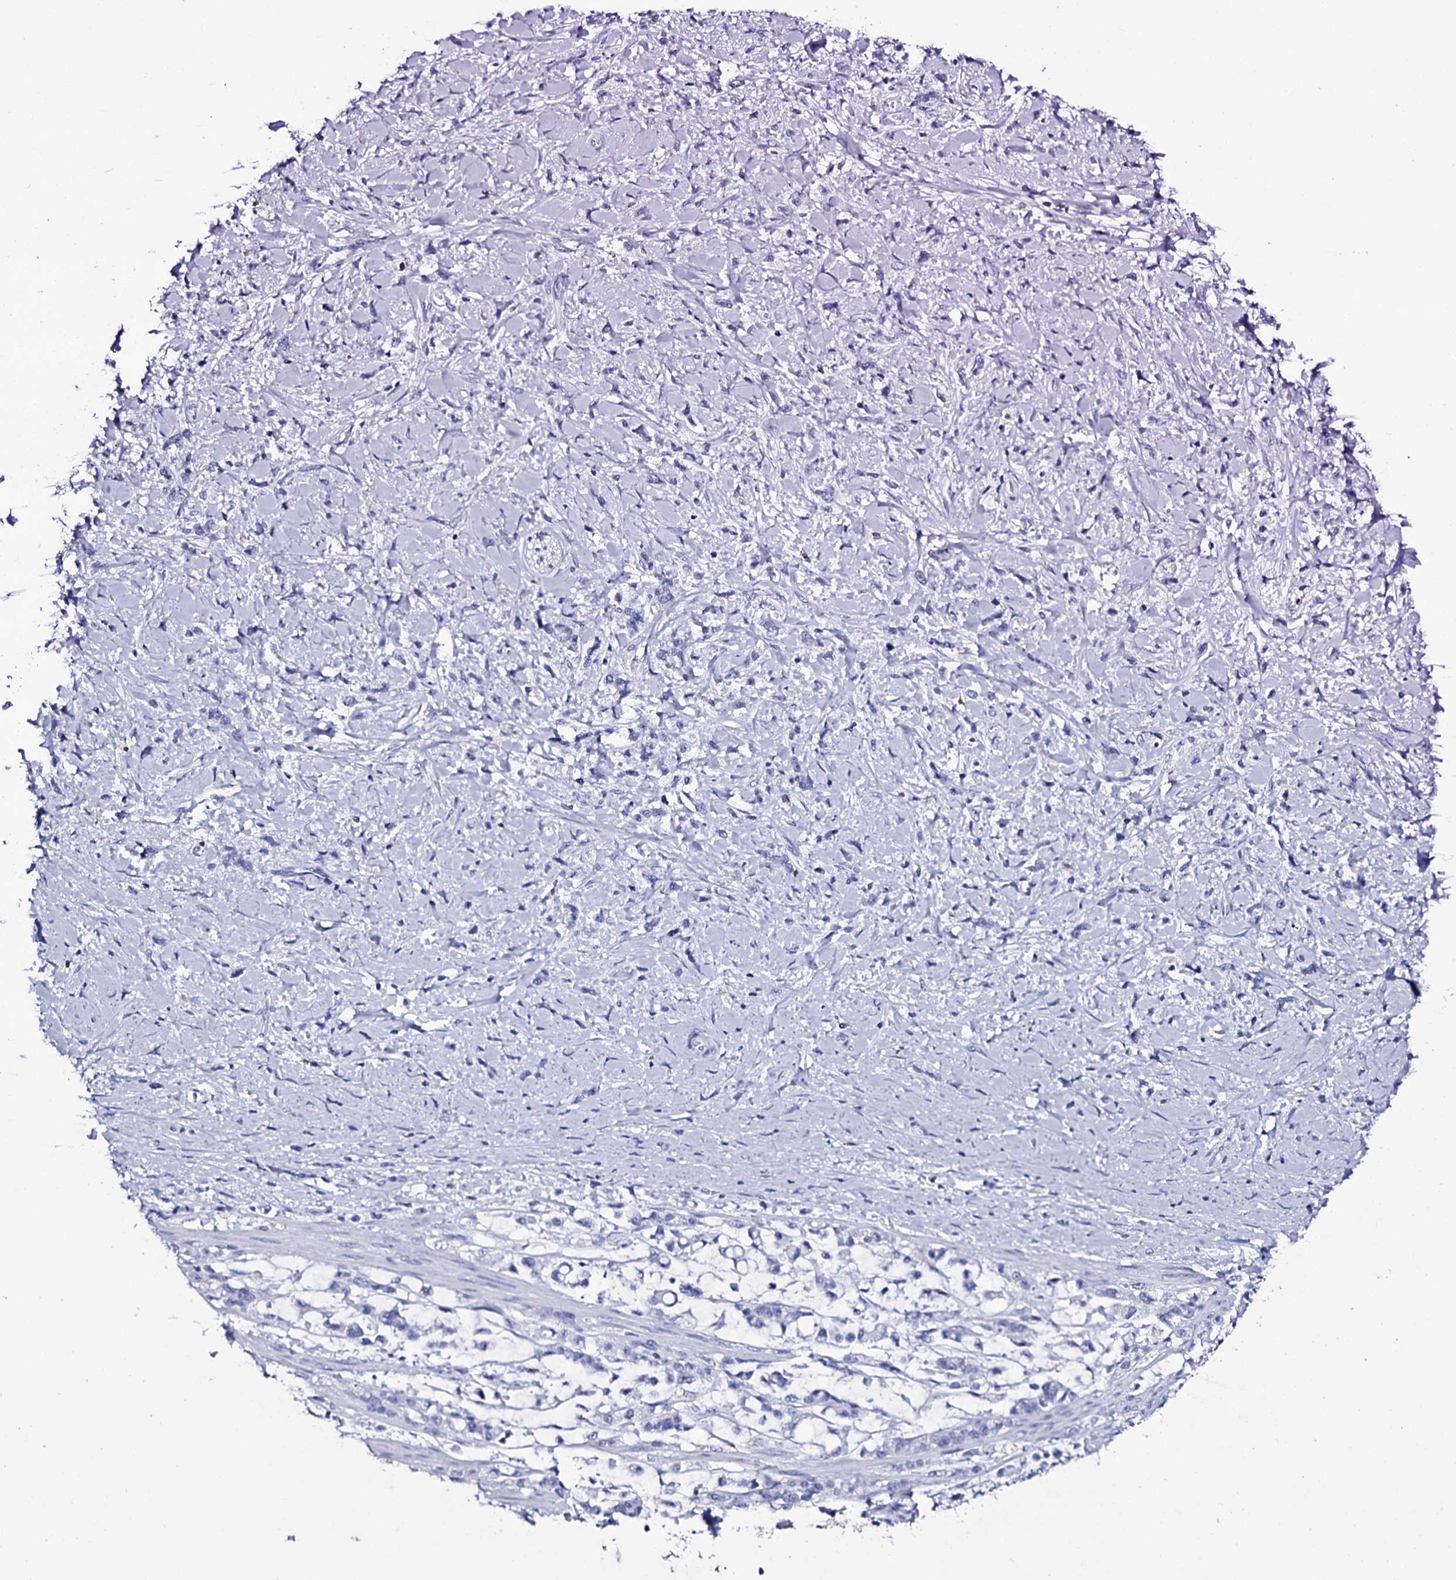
{"staining": {"intensity": "negative", "quantity": "none", "location": "none"}, "tissue": "stomach cancer", "cell_type": "Tumor cells", "image_type": "cancer", "snomed": [{"axis": "morphology", "description": "Adenocarcinoma, NOS"}, {"axis": "topography", "description": "Stomach"}], "caption": "This is an immunohistochemistry (IHC) histopathology image of stomach adenocarcinoma. There is no expression in tumor cells.", "gene": "ITPRID2", "patient": {"sex": "female", "age": 60}}